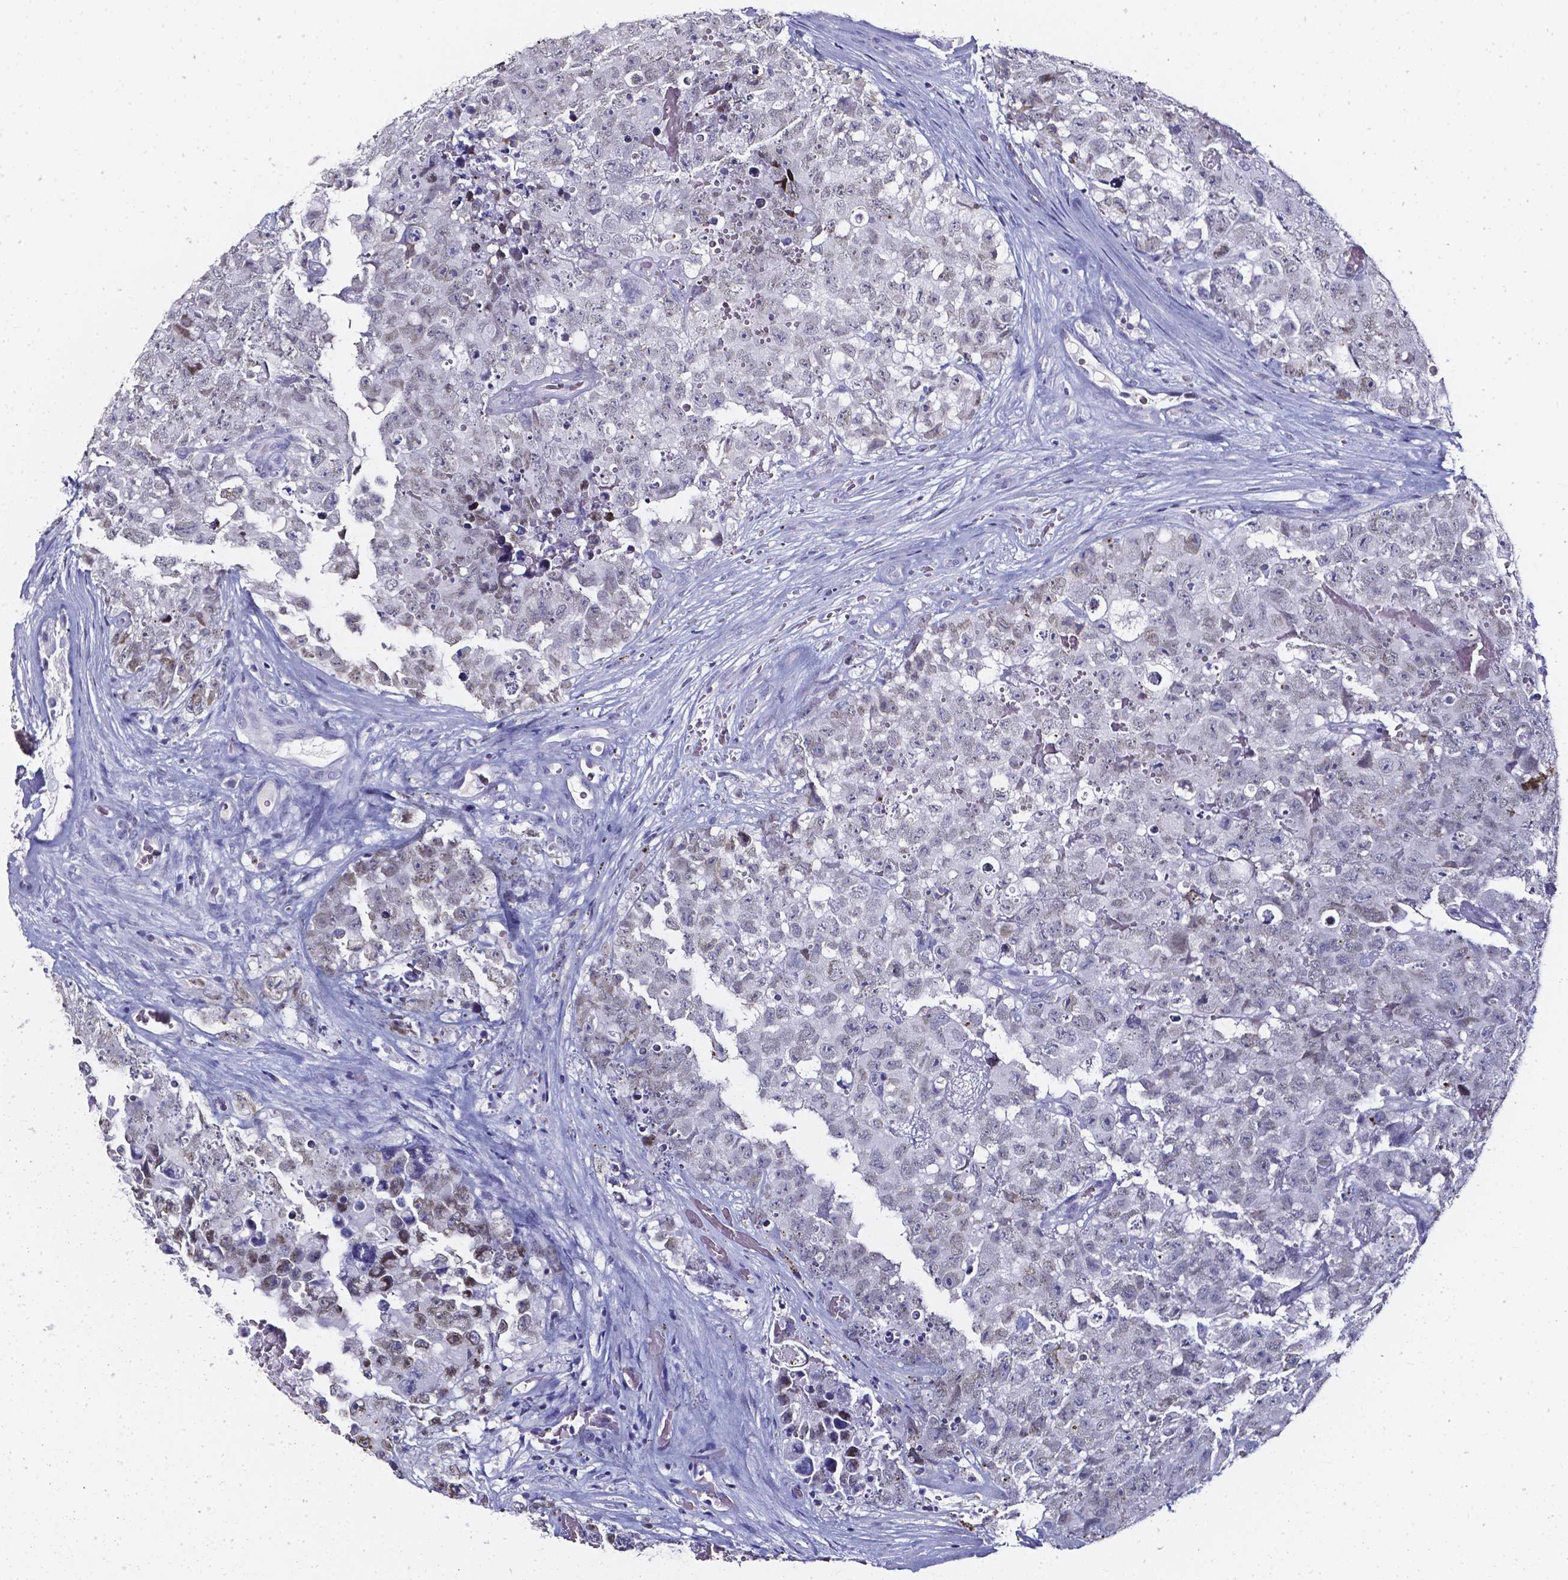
{"staining": {"intensity": "negative", "quantity": "none", "location": "none"}, "tissue": "testis cancer", "cell_type": "Tumor cells", "image_type": "cancer", "snomed": [{"axis": "morphology", "description": "Carcinoma, Embryonal, NOS"}, {"axis": "topography", "description": "Testis"}], "caption": "This is a histopathology image of immunohistochemistry staining of embryonal carcinoma (testis), which shows no staining in tumor cells.", "gene": "AKR1B10", "patient": {"sex": "male", "age": 18}}